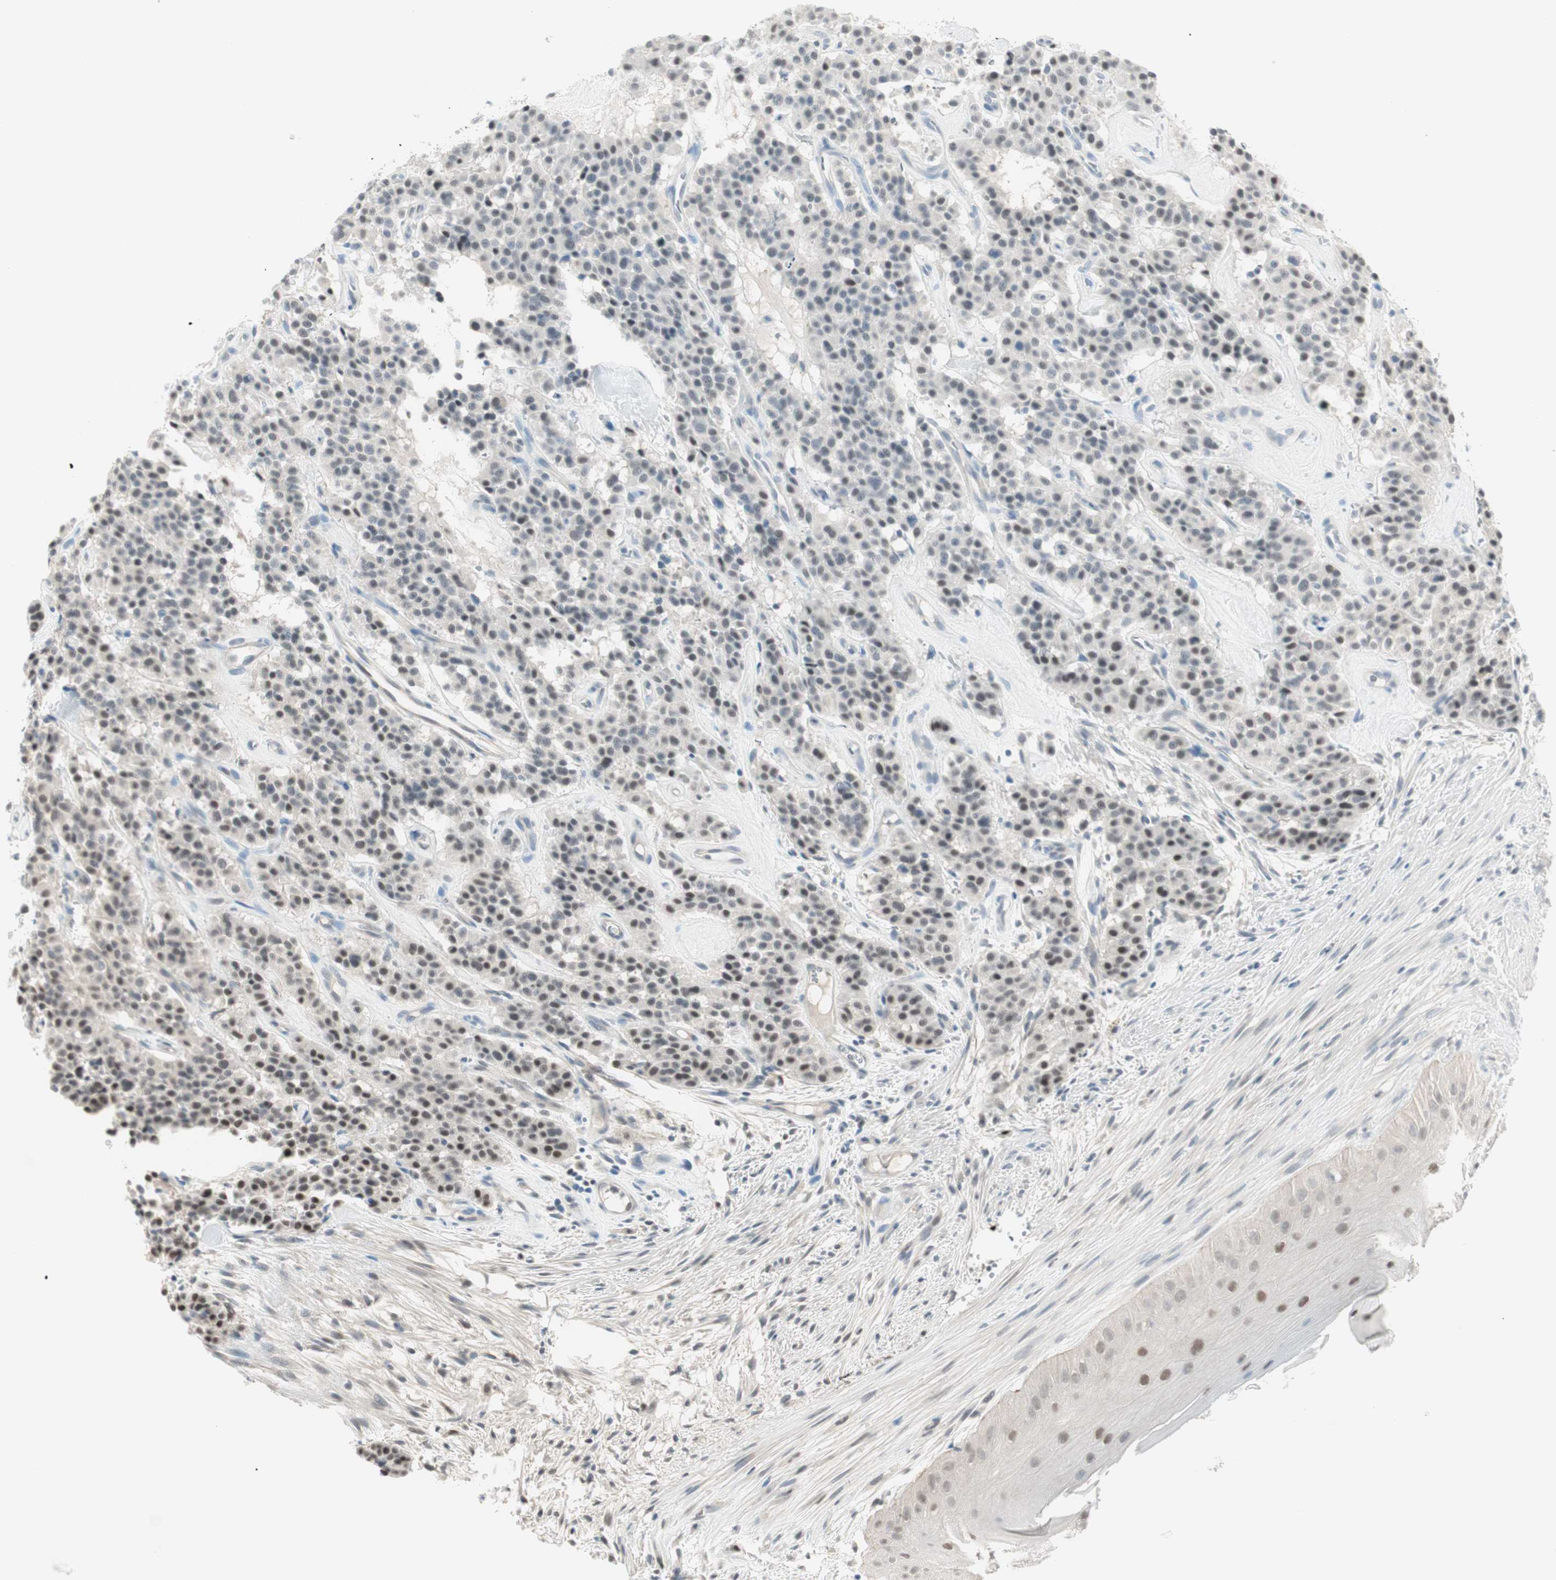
{"staining": {"intensity": "moderate", "quantity": "<25%", "location": "nuclear"}, "tissue": "carcinoid", "cell_type": "Tumor cells", "image_type": "cancer", "snomed": [{"axis": "morphology", "description": "Carcinoid, malignant, NOS"}, {"axis": "topography", "description": "Lung"}], "caption": "Carcinoid stained with DAB (3,3'-diaminobenzidine) immunohistochemistry exhibits low levels of moderate nuclear expression in about <25% of tumor cells.", "gene": "LONP2", "patient": {"sex": "male", "age": 30}}